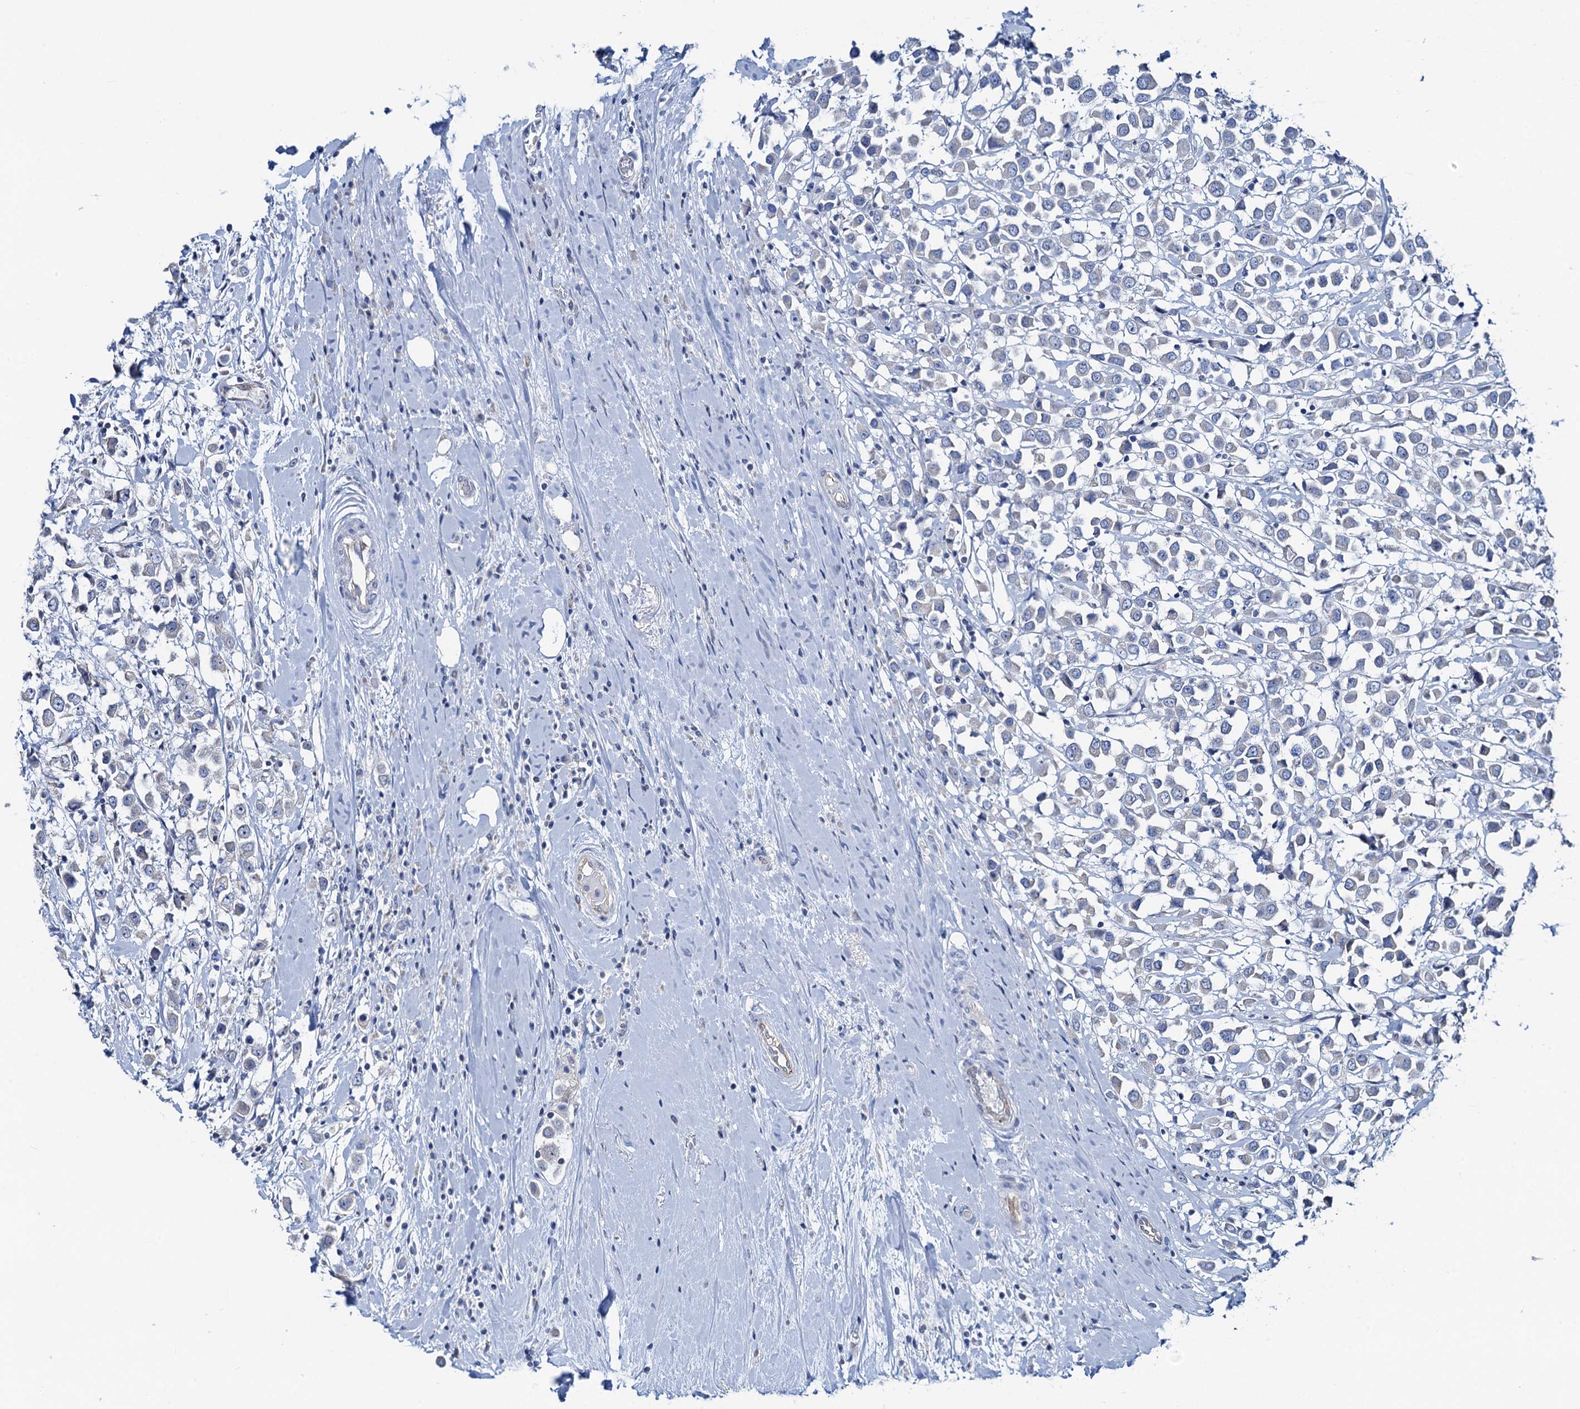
{"staining": {"intensity": "negative", "quantity": "none", "location": "none"}, "tissue": "breast cancer", "cell_type": "Tumor cells", "image_type": "cancer", "snomed": [{"axis": "morphology", "description": "Duct carcinoma"}, {"axis": "topography", "description": "Breast"}], "caption": "This micrograph is of breast cancer stained with IHC to label a protein in brown with the nuclei are counter-stained blue. There is no positivity in tumor cells. The staining was performed using DAB (3,3'-diaminobenzidine) to visualize the protein expression in brown, while the nuclei were stained in blue with hematoxylin (Magnification: 20x).", "gene": "PLLP", "patient": {"sex": "female", "age": 61}}